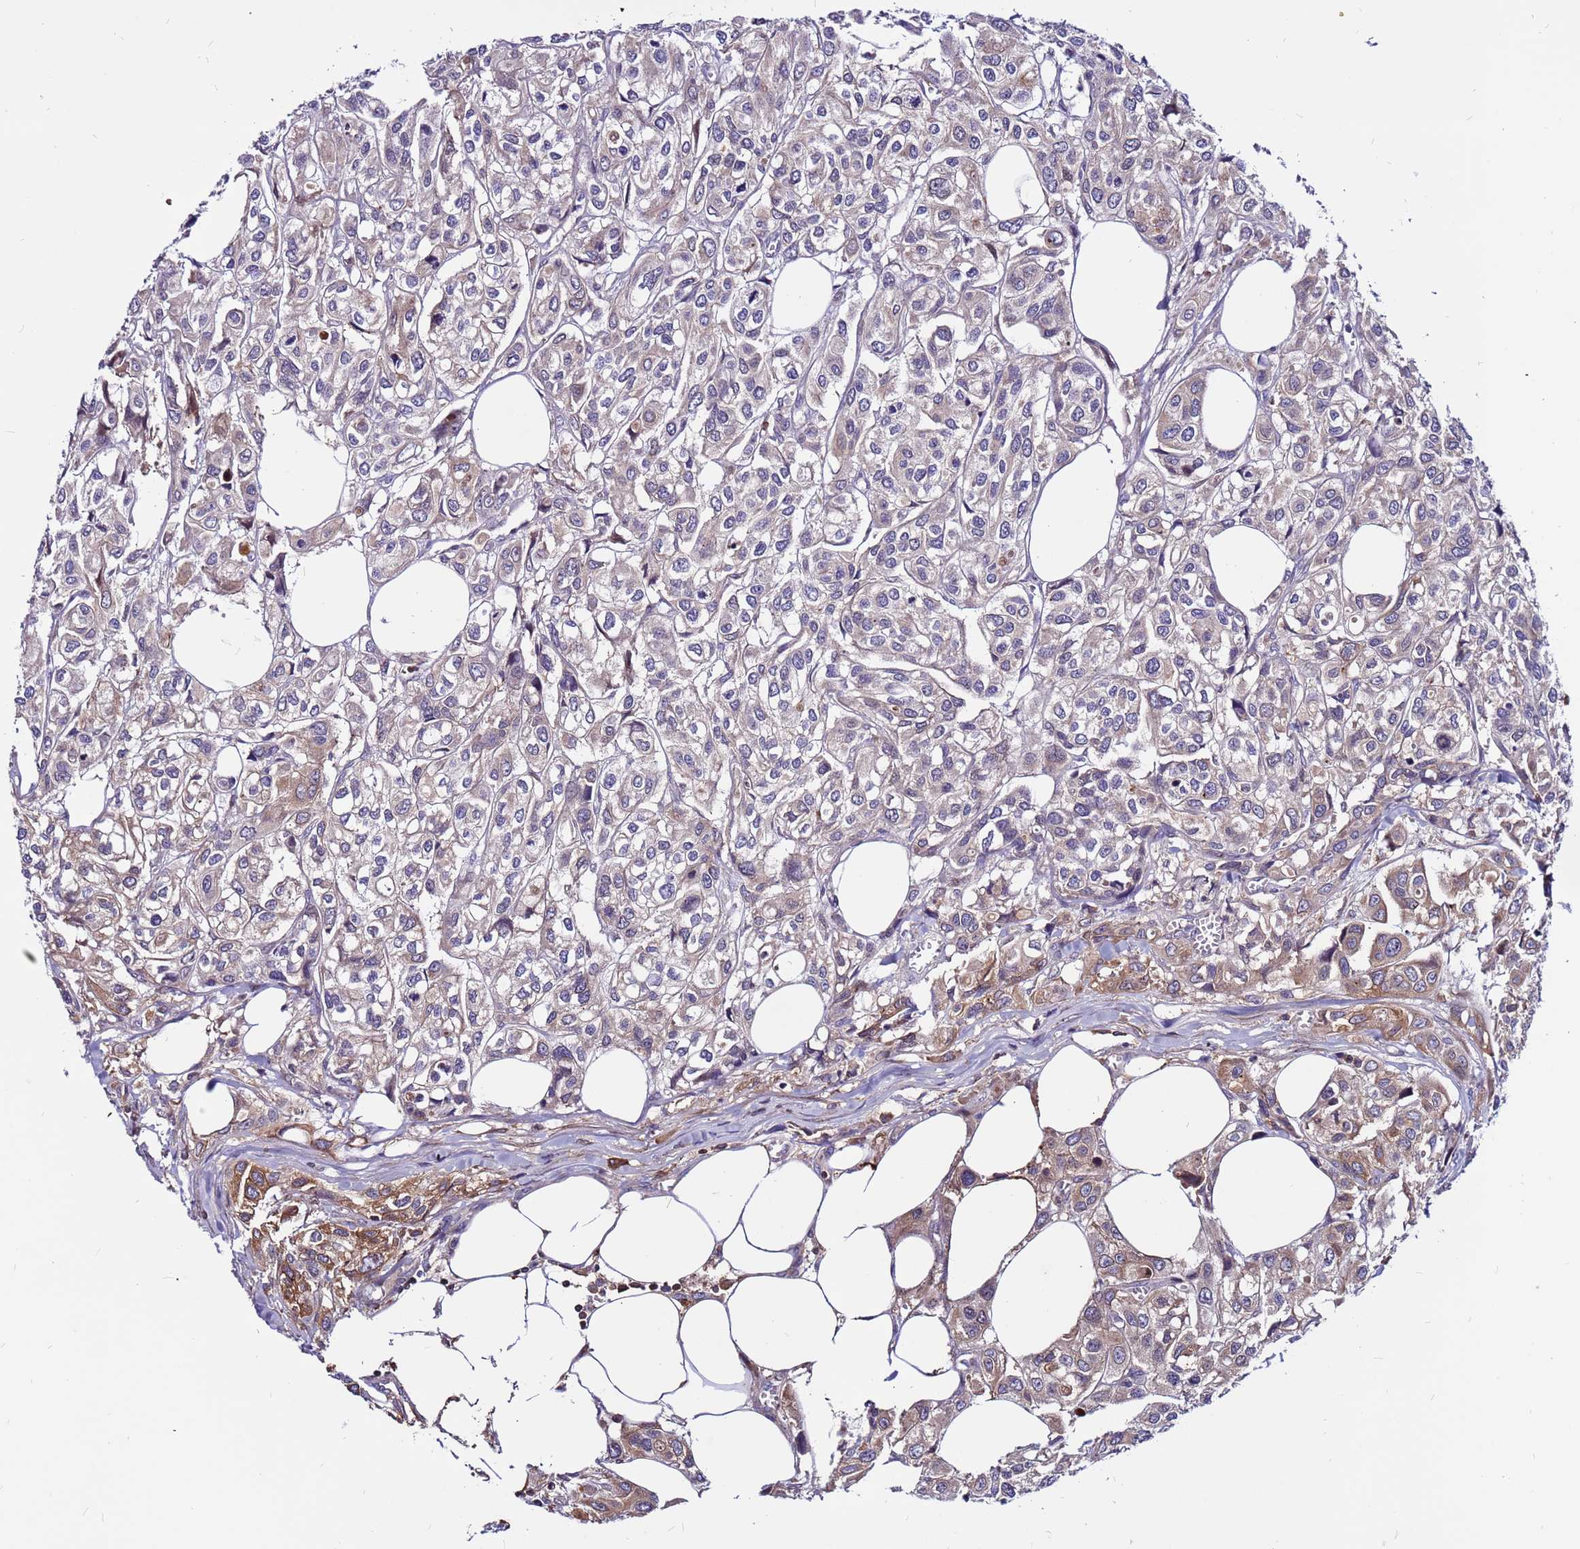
{"staining": {"intensity": "moderate", "quantity": "25%-75%", "location": "cytoplasmic/membranous"}, "tissue": "urothelial cancer", "cell_type": "Tumor cells", "image_type": "cancer", "snomed": [{"axis": "morphology", "description": "Urothelial carcinoma, High grade"}, {"axis": "topography", "description": "Urinary bladder"}], "caption": "A brown stain labels moderate cytoplasmic/membranous positivity of a protein in human urothelial cancer tumor cells.", "gene": "CCDC71", "patient": {"sex": "male", "age": 67}}